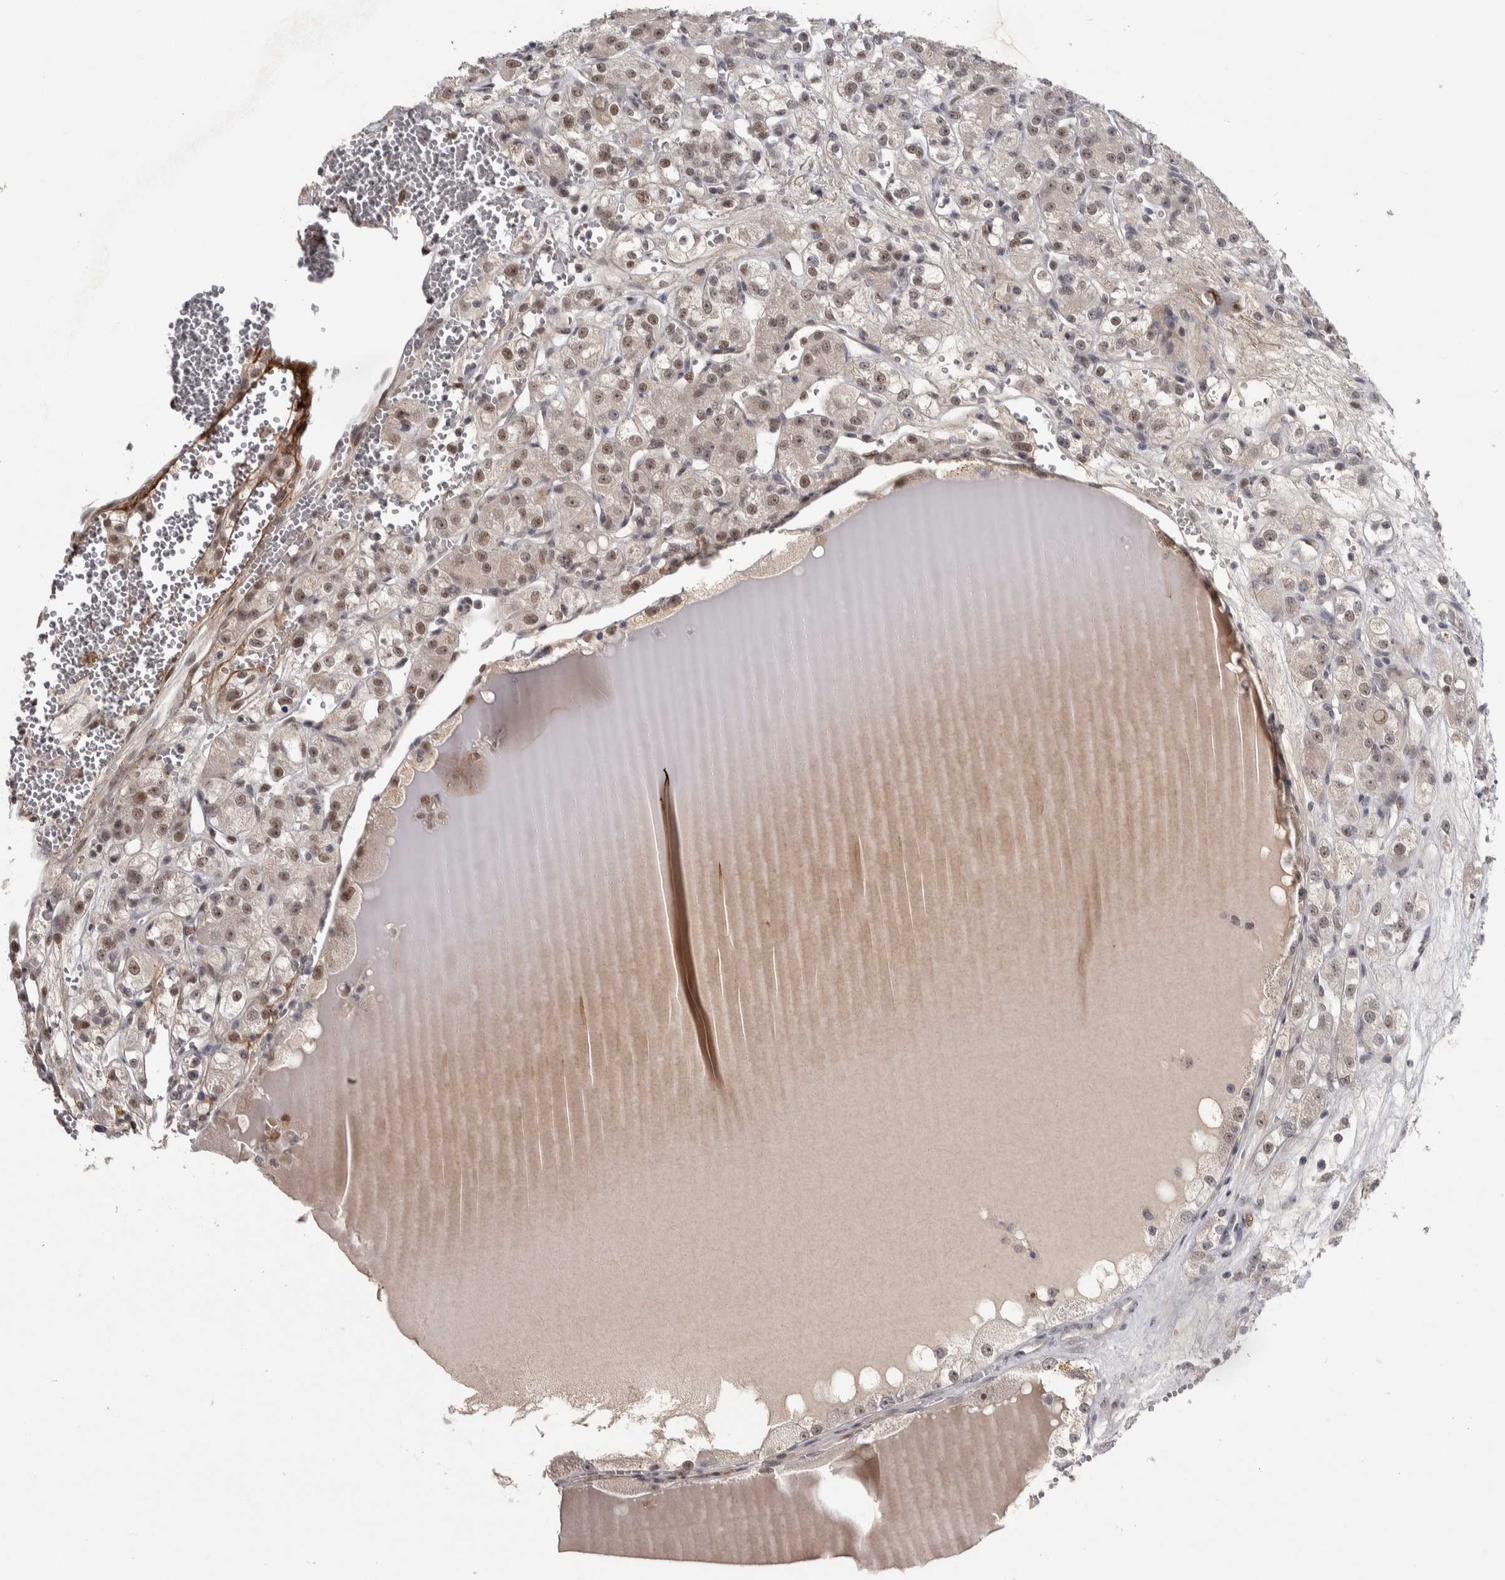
{"staining": {"intensity": "moderate", "quantity": ">75%", "location": "nuclear"}, "tissue": "renal cancer", "cell_type": "Tumor cells", "image_type": "cancer", "snomed": [{"axis": "morphology", "description": "Normal tissue, NOS"}, {"axis": "morphology", "description": "Adenocarcinoma, NOS"}, {"axis": "topography", "description": "Kidney"}], "caption": "Renal cancer tissue reveals moderate nuclear expression in approximately >75% of tumor cells", "gene": "ASPN", "patient": {"sex": "male", "age": 61}}